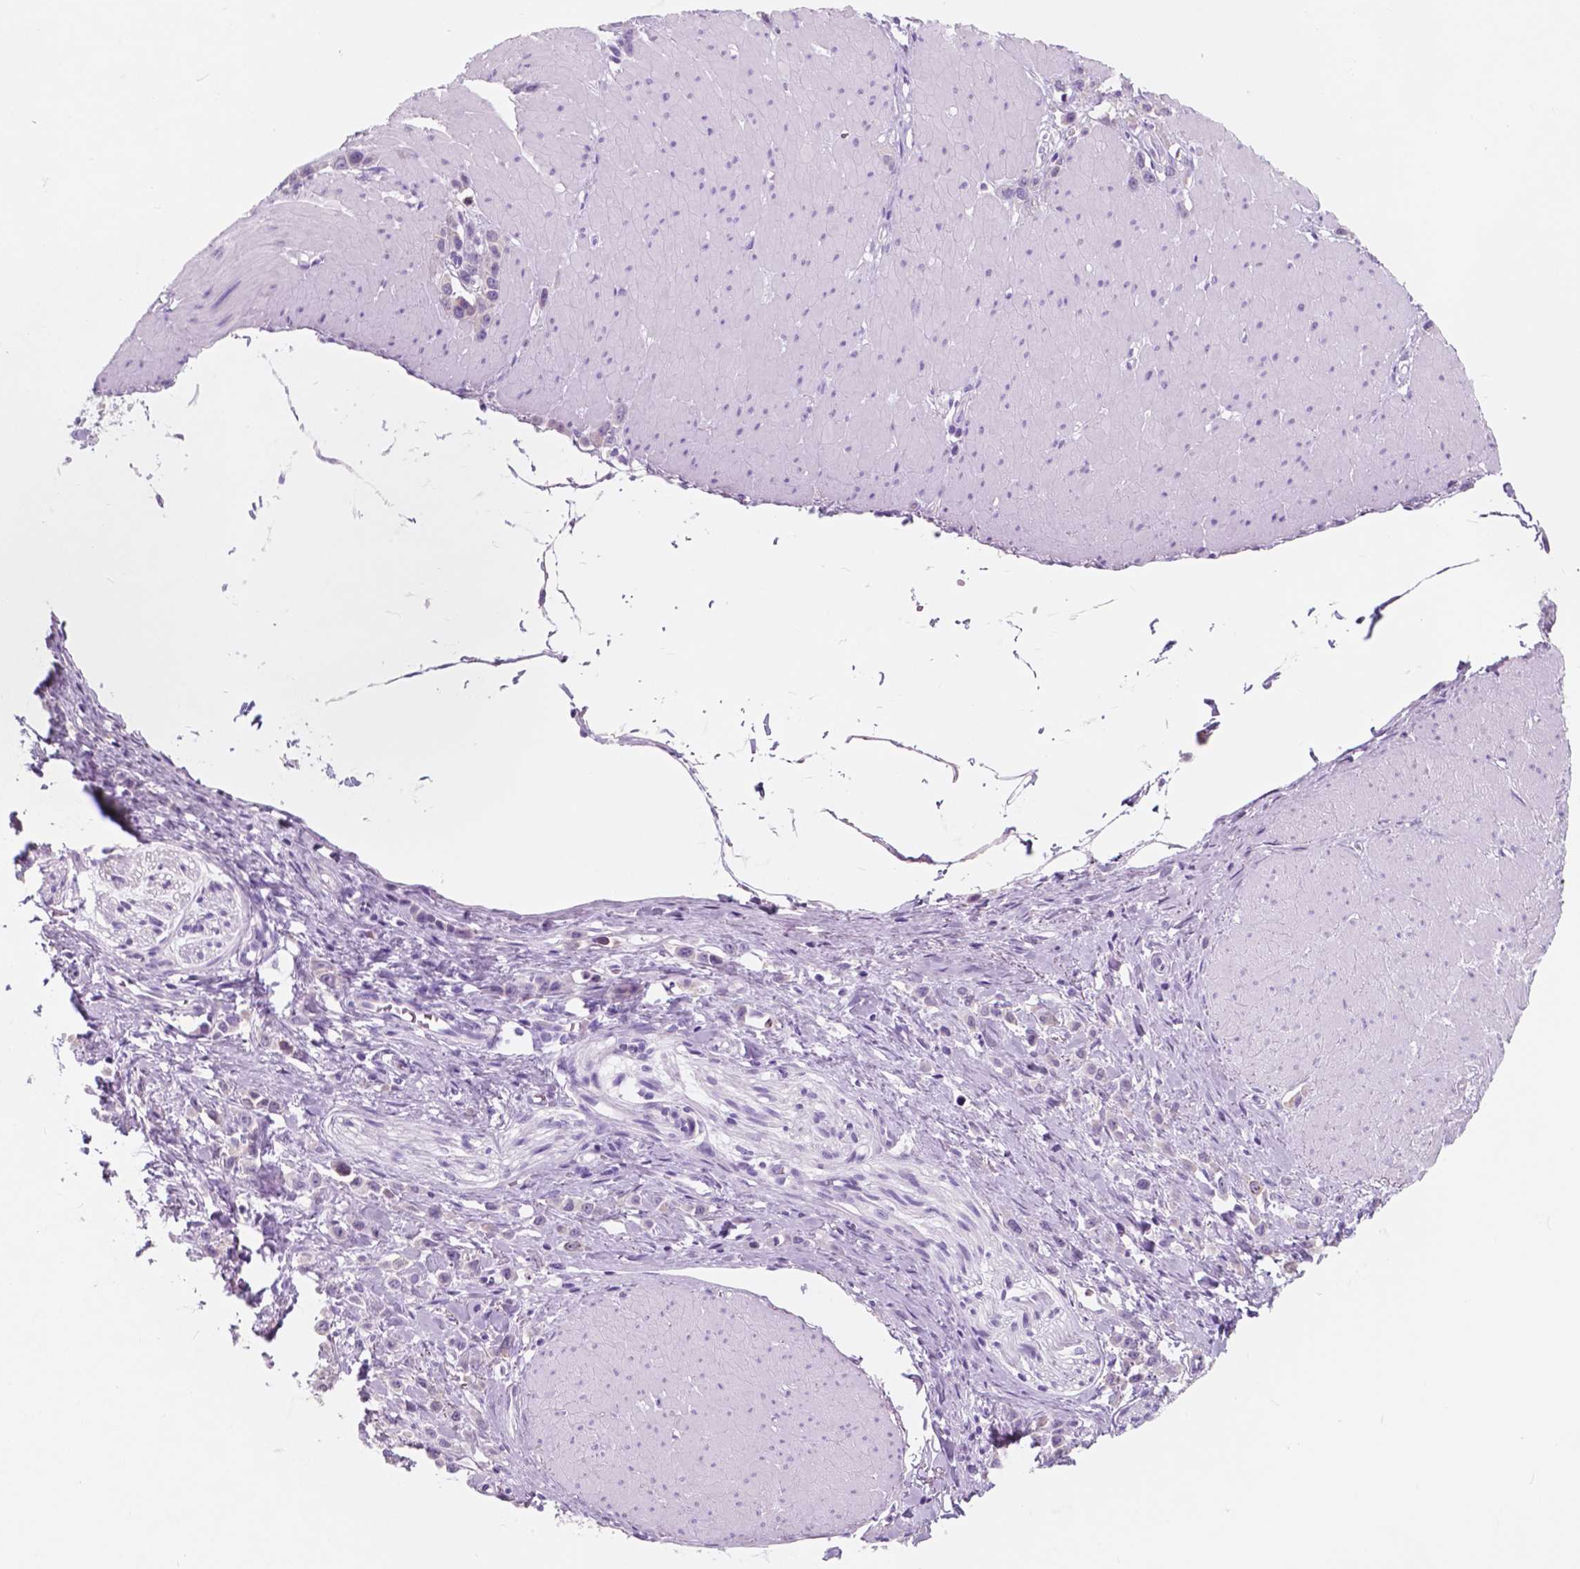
{"staining": {"intensity": "negative", "quantity": "none", "location": "none"}, "tissue": "stomach cancer", "cell_type": "Tumor cells", "image_type": "cancer", "snomed": [{"axis": "morphology", "description": "Adenocarcinoma, NOS"}, {"axis": "topography", "description": "Stomach"}], "caption": "Stomach cancer was stained to show a protein in brown. There is no significant staining in tumor cells.", "gene": "CUZD1", "patient": {"sex": "male", "age": 47}}